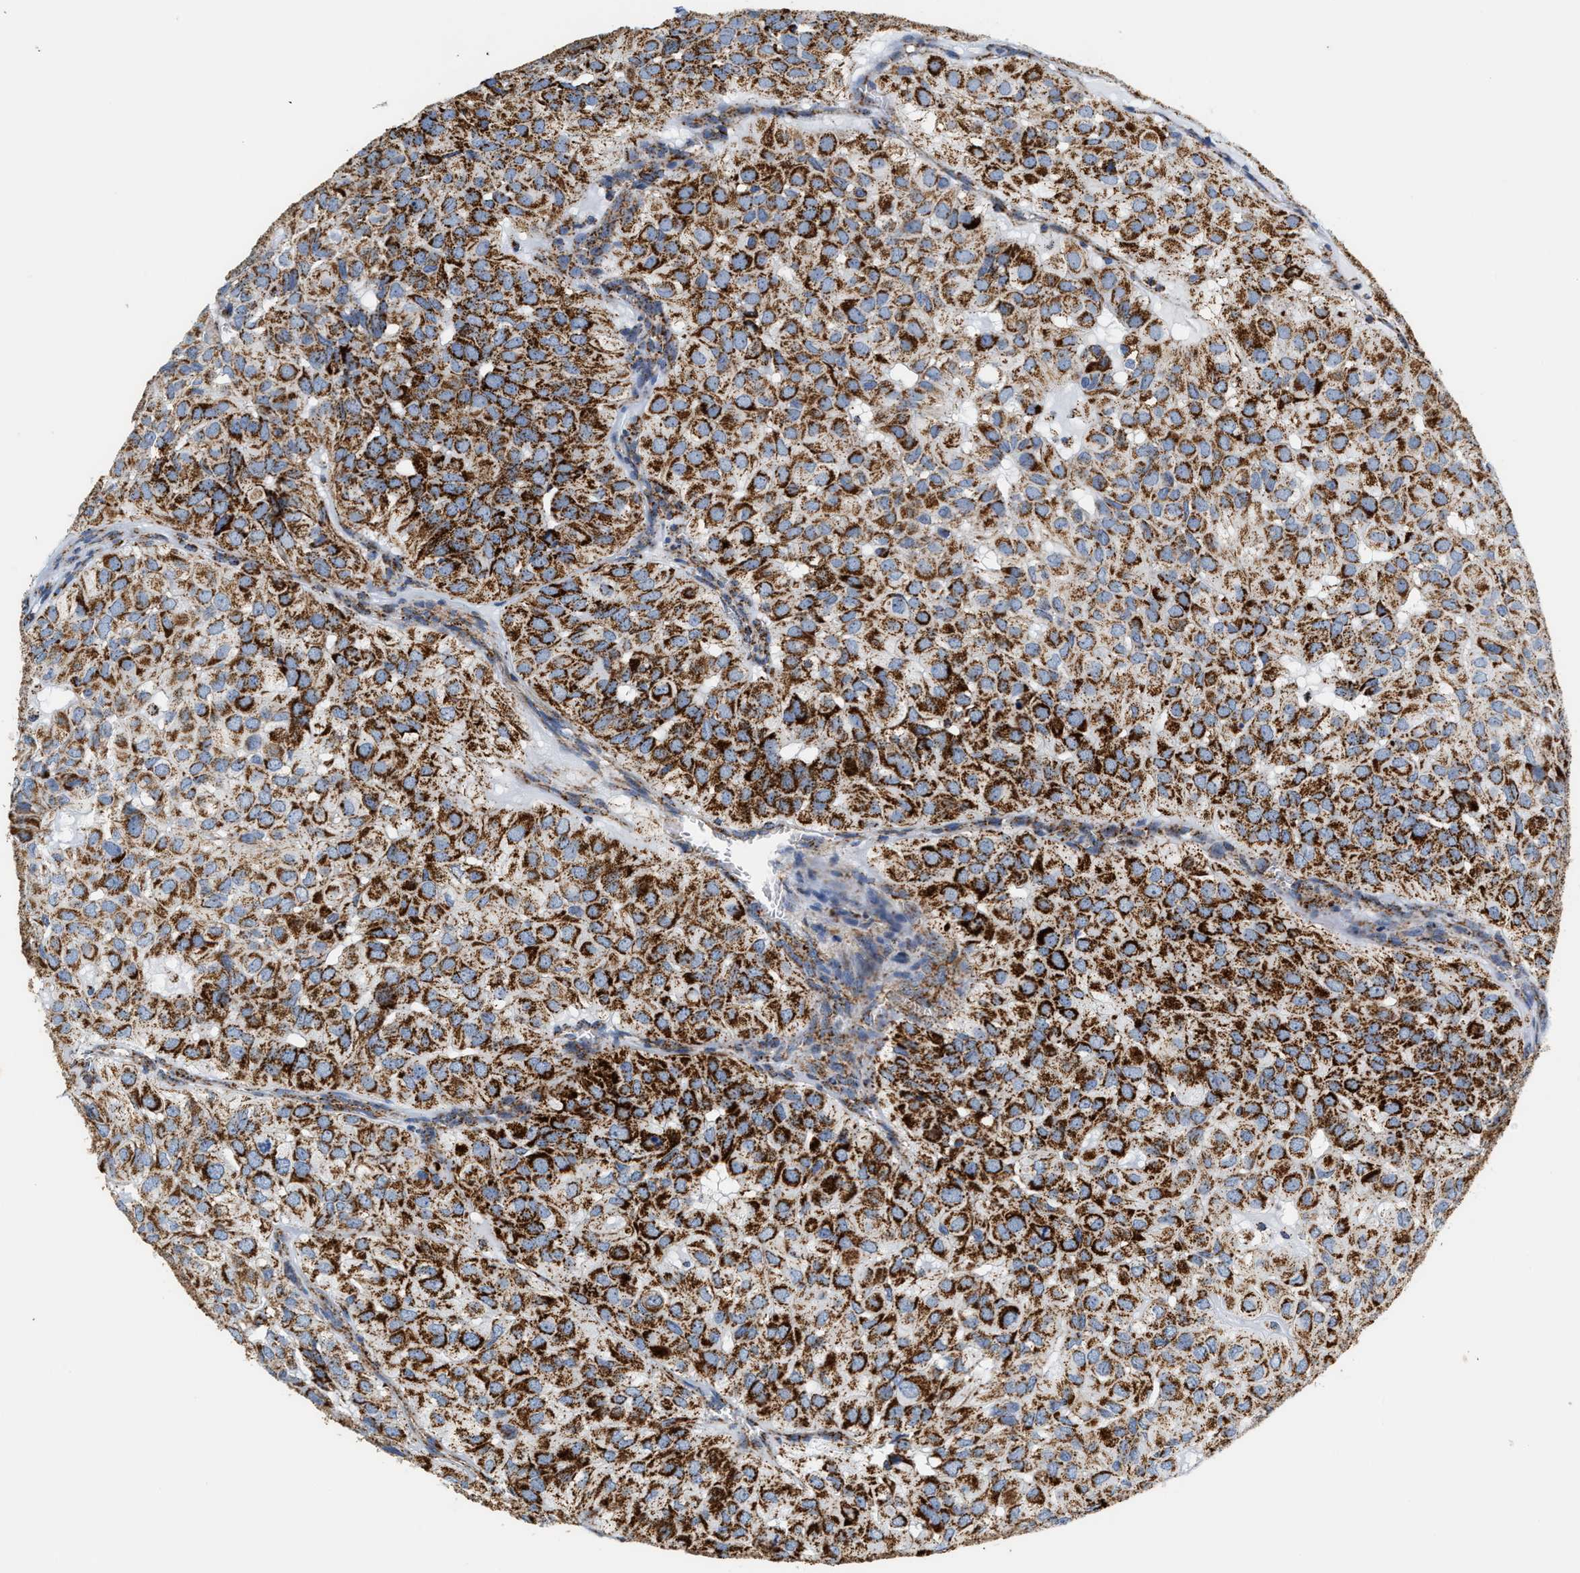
{"staining": {"intensity": "strong", "quantity": ">75%", "location": "cytoplasmic/membranous"}, "tissue": "head and neck cancer", "cell_type": "Tumor cells", "image_type": "cancer", "snomed": [{"axis": "morphology", "description": "Adenocarcinoma, NOS"}, {"axis": "topography", "description": "Salivary gland, NOS"}, {"axis": "topography", "description": "Head-Neck"}], "caption": "The photomicrograph reveals immunohistochemical staining of head and neck adenocarcinoma. There is strong cytoplasmic/membranous staining is present in approximately >75% of tumor cells. Nuclei are stained in blue.", "gene": "SHMT2", "patient": {"sex": "female", "age": 76}}